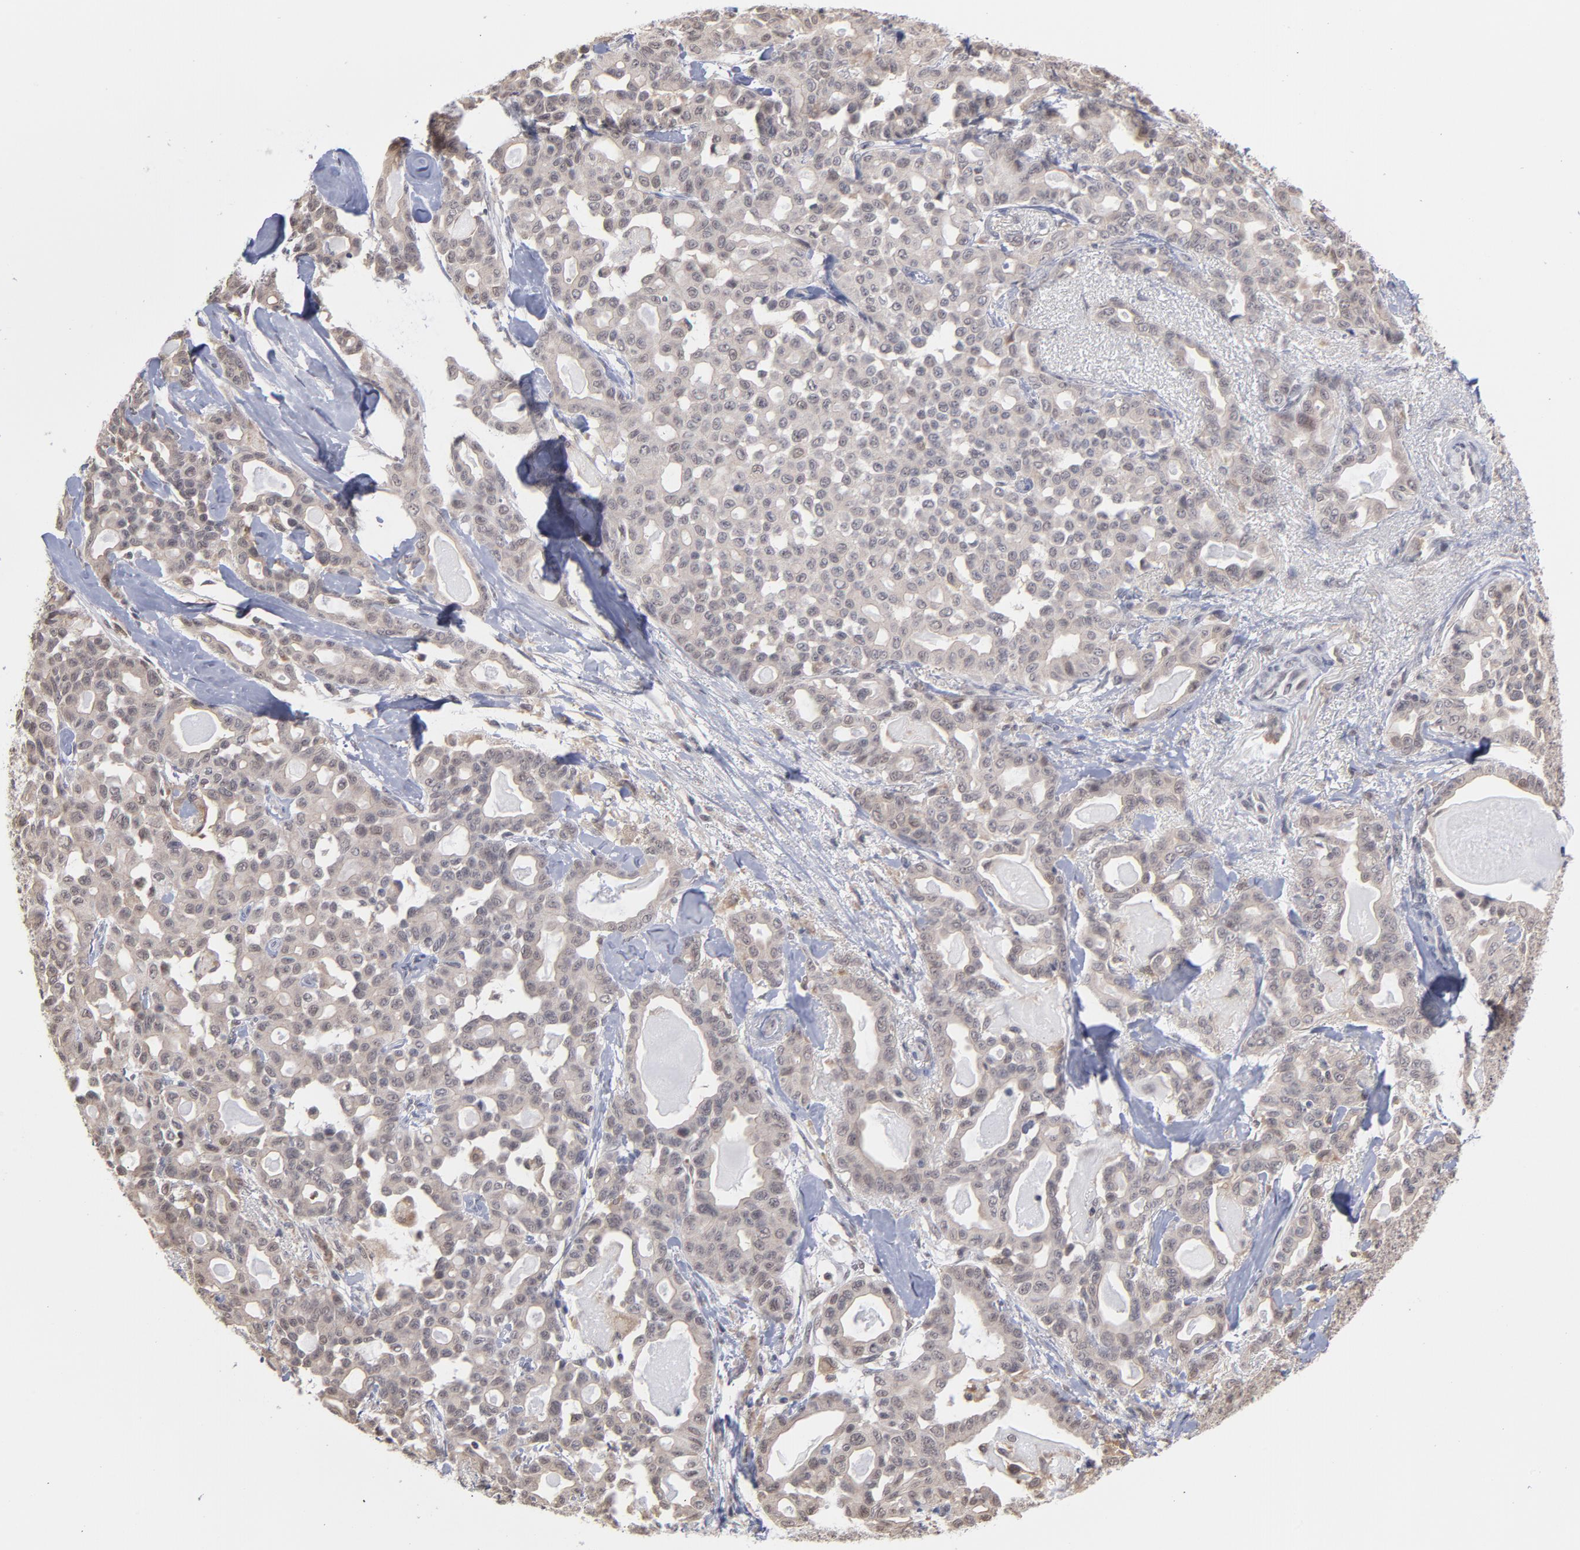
{"staining": {"intensity": "negative", "quantity": "none", "location": "none"}, "tissue": "pancreatic cancer", "cell_type": "Tumor cells", "image_type": "cancer", "snomed": [{"axis": "morphology", "description": "Adenocarcinoma, NOS"}, {"axis": "topography", "description": "Pancreas"}], "caption": "This is a micrograph of immunohistochemistry (IHC) staining of pancreatic cancer, which shows no expression in tumor cells.", "gene": "OAS1", "patient": {"sex": "male", "age": 63}}